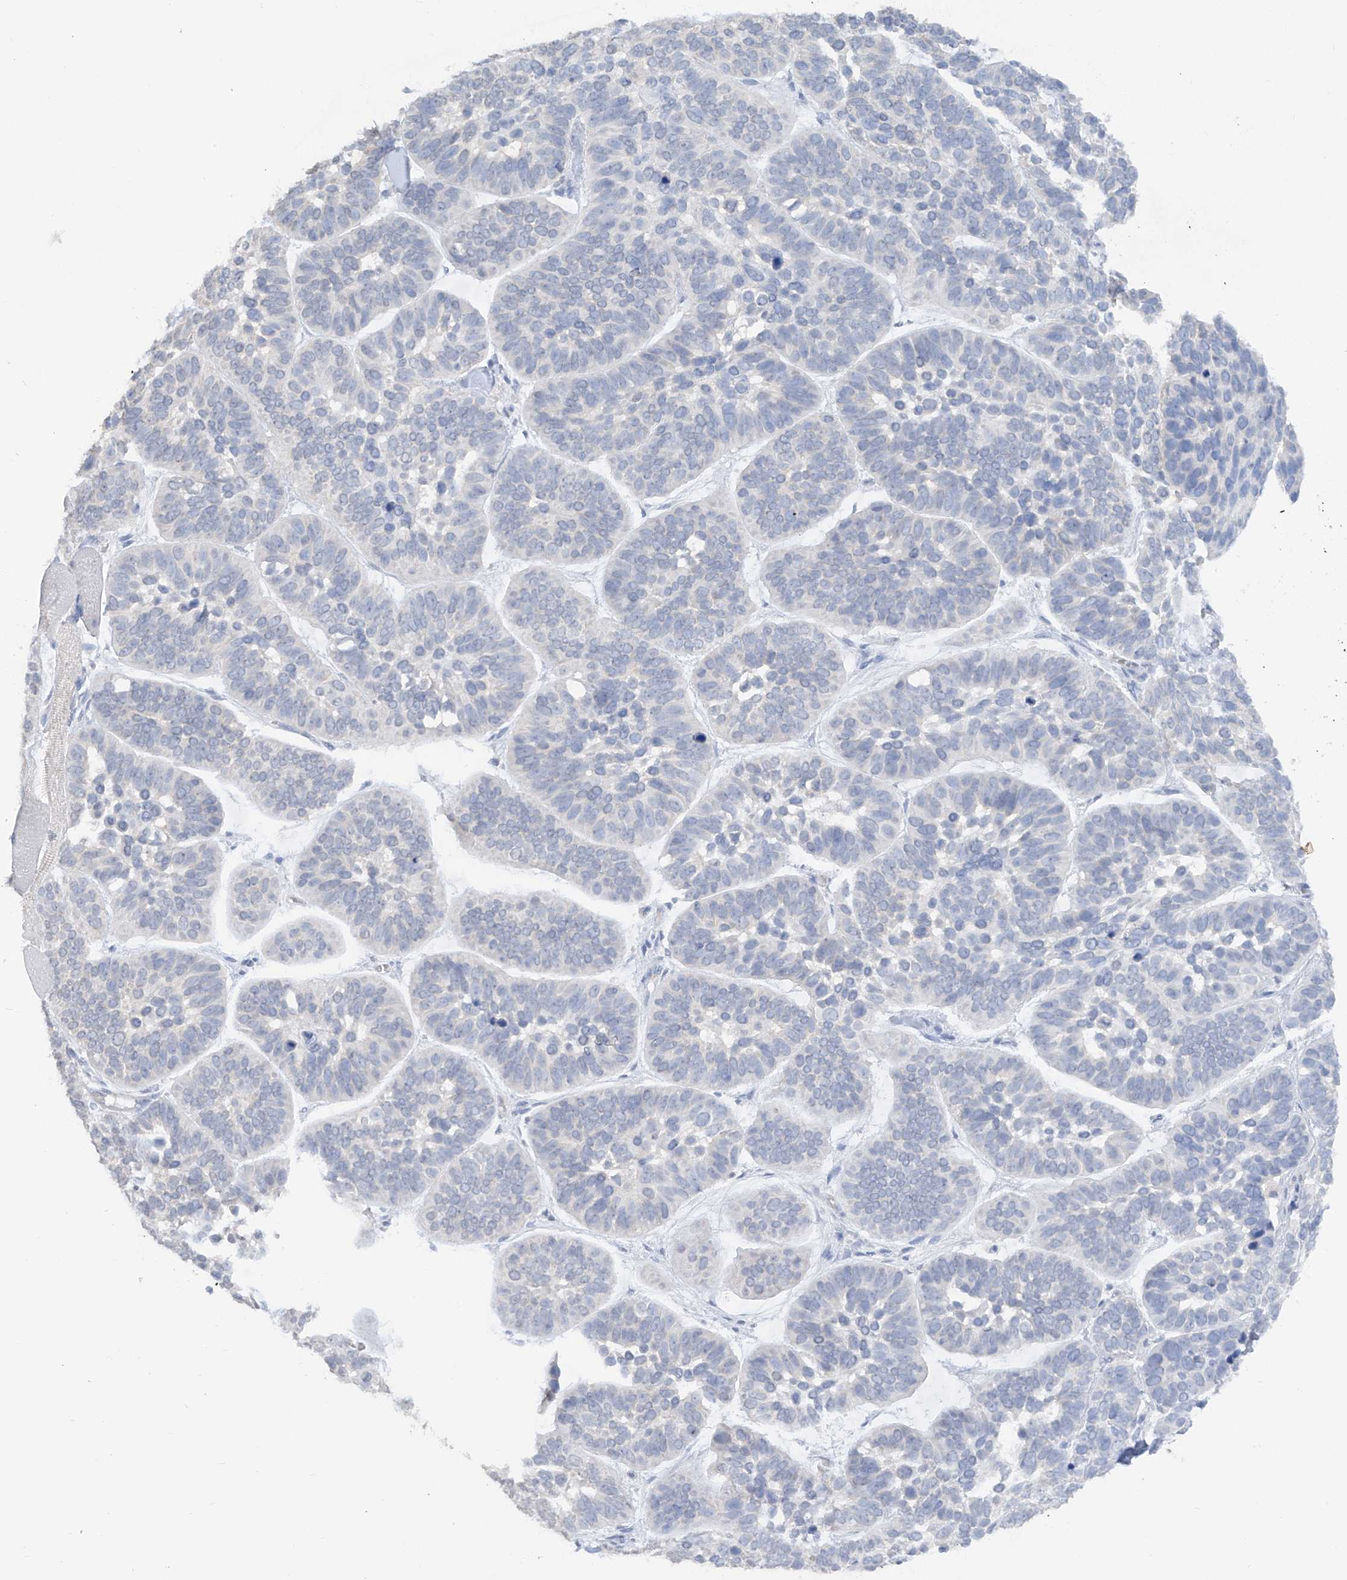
{"staining": {"intensity": "negative", "quantity": "none", "location": "none"}, "tissue": "skin cancer", "cell_type": "Tumor cells", "image_type": "cancer", "snomed": [{"axis": "morphology", "description": "Basal cell carcinoma"}, {"axis": "topography", "description": "Skin"}], "caption": "Skin basal cell carcinoma stained for a protein using immunohistochemistry (IHC) demonstrates no positivity tumor cells.", "gene": "HAS3", "patient": {"sex": "male", "age": 62}}